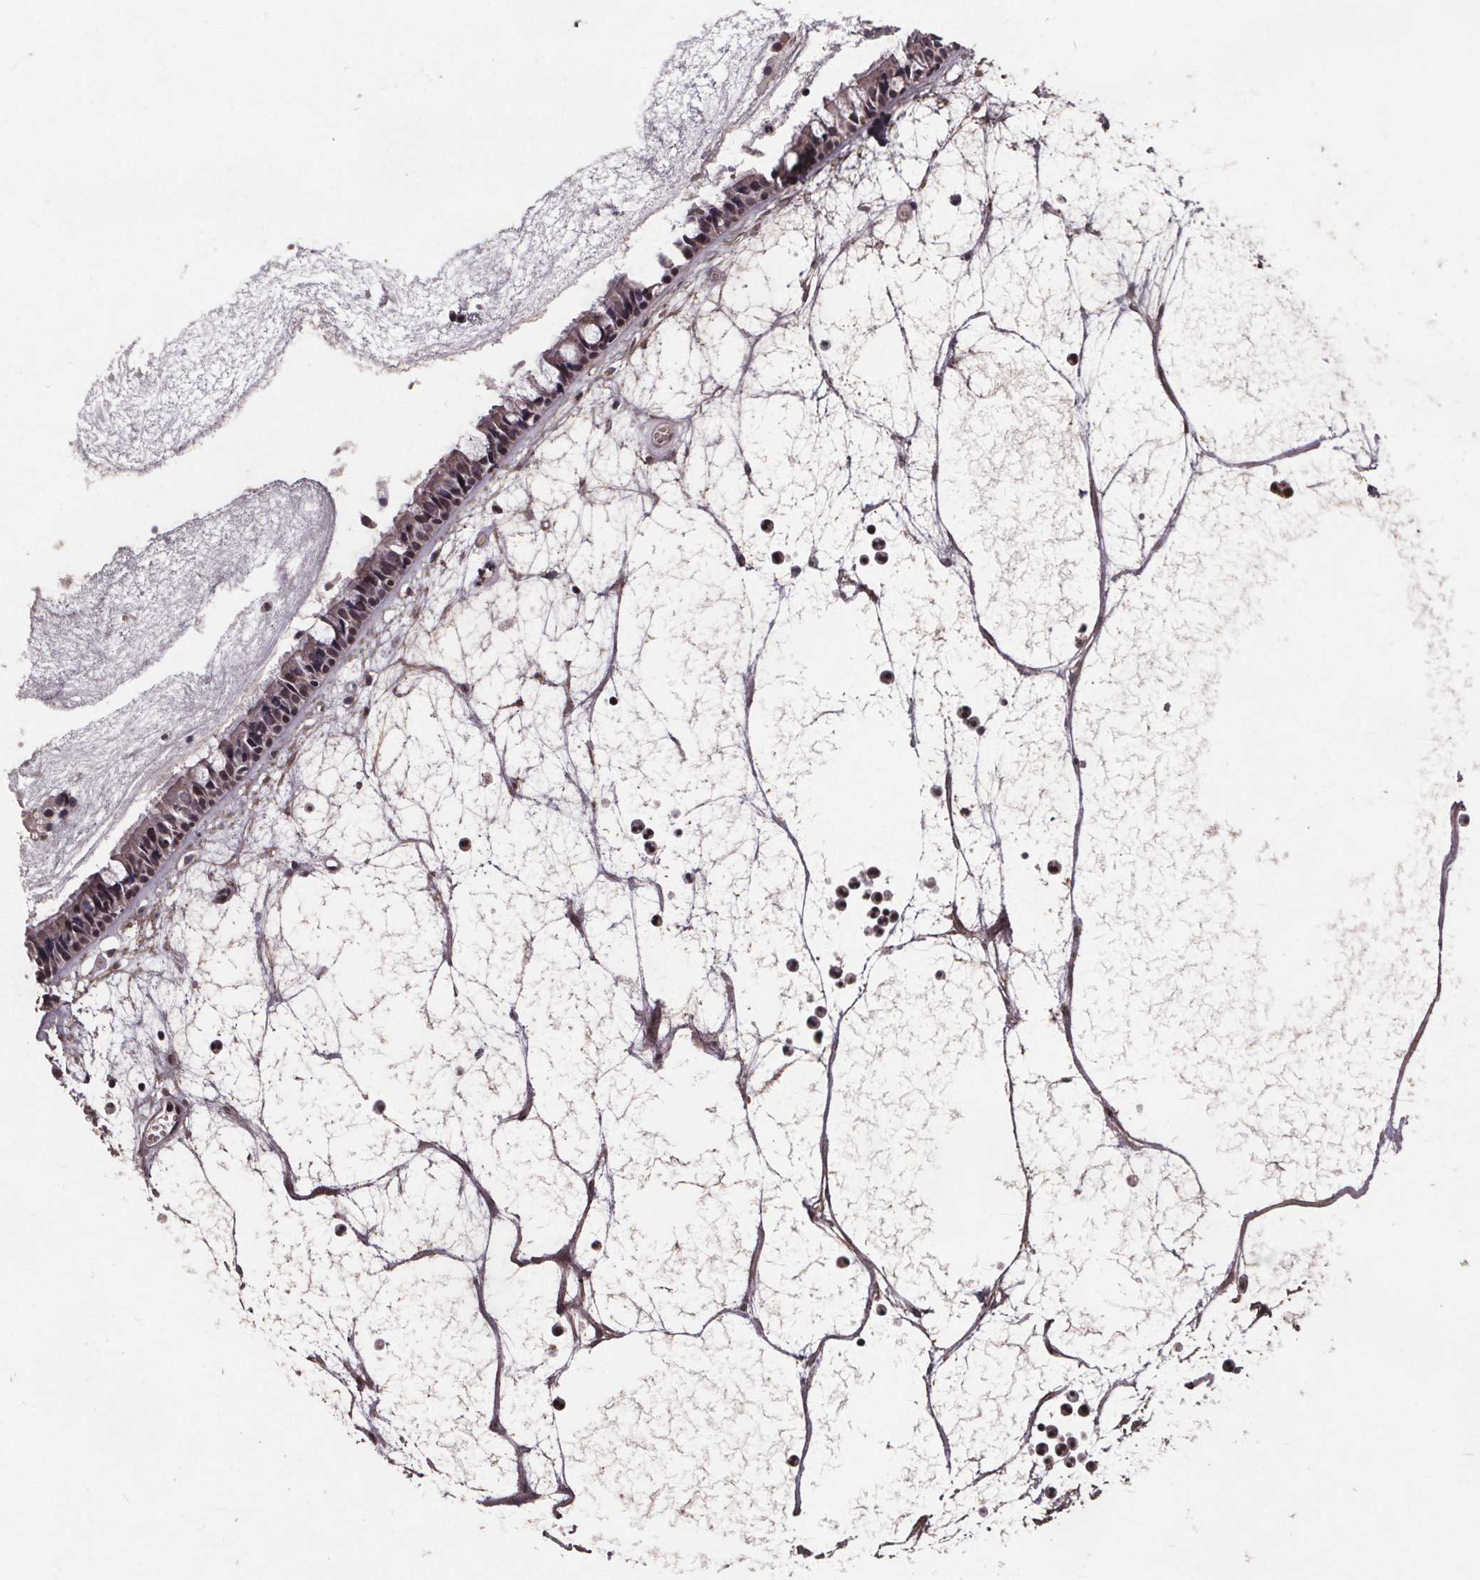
{"staining": {"intensity": "moderate", "quantity": "25%-75%", "location": "cytoplasmic/membranous,nuclear"}, "tissue": "nasopharynx", "cell_type": "Respiratory epithelial cells", "image_type": "normal", "snomed": [{"axis": "morphology", "description": "Normal tissue, NOS"}, {"axis": "topography", "description": "Nasopharynx"}], "caption": "This is a micrograph of immunohistochemistry (IHC) staining of benign nasopharynx, which shows moderate staining in the cytoplasmic/membranous,nuclear of respiratory epithelial cells.", "gene": "GPX3", "patient": {"sex": "male", "age": 31}}